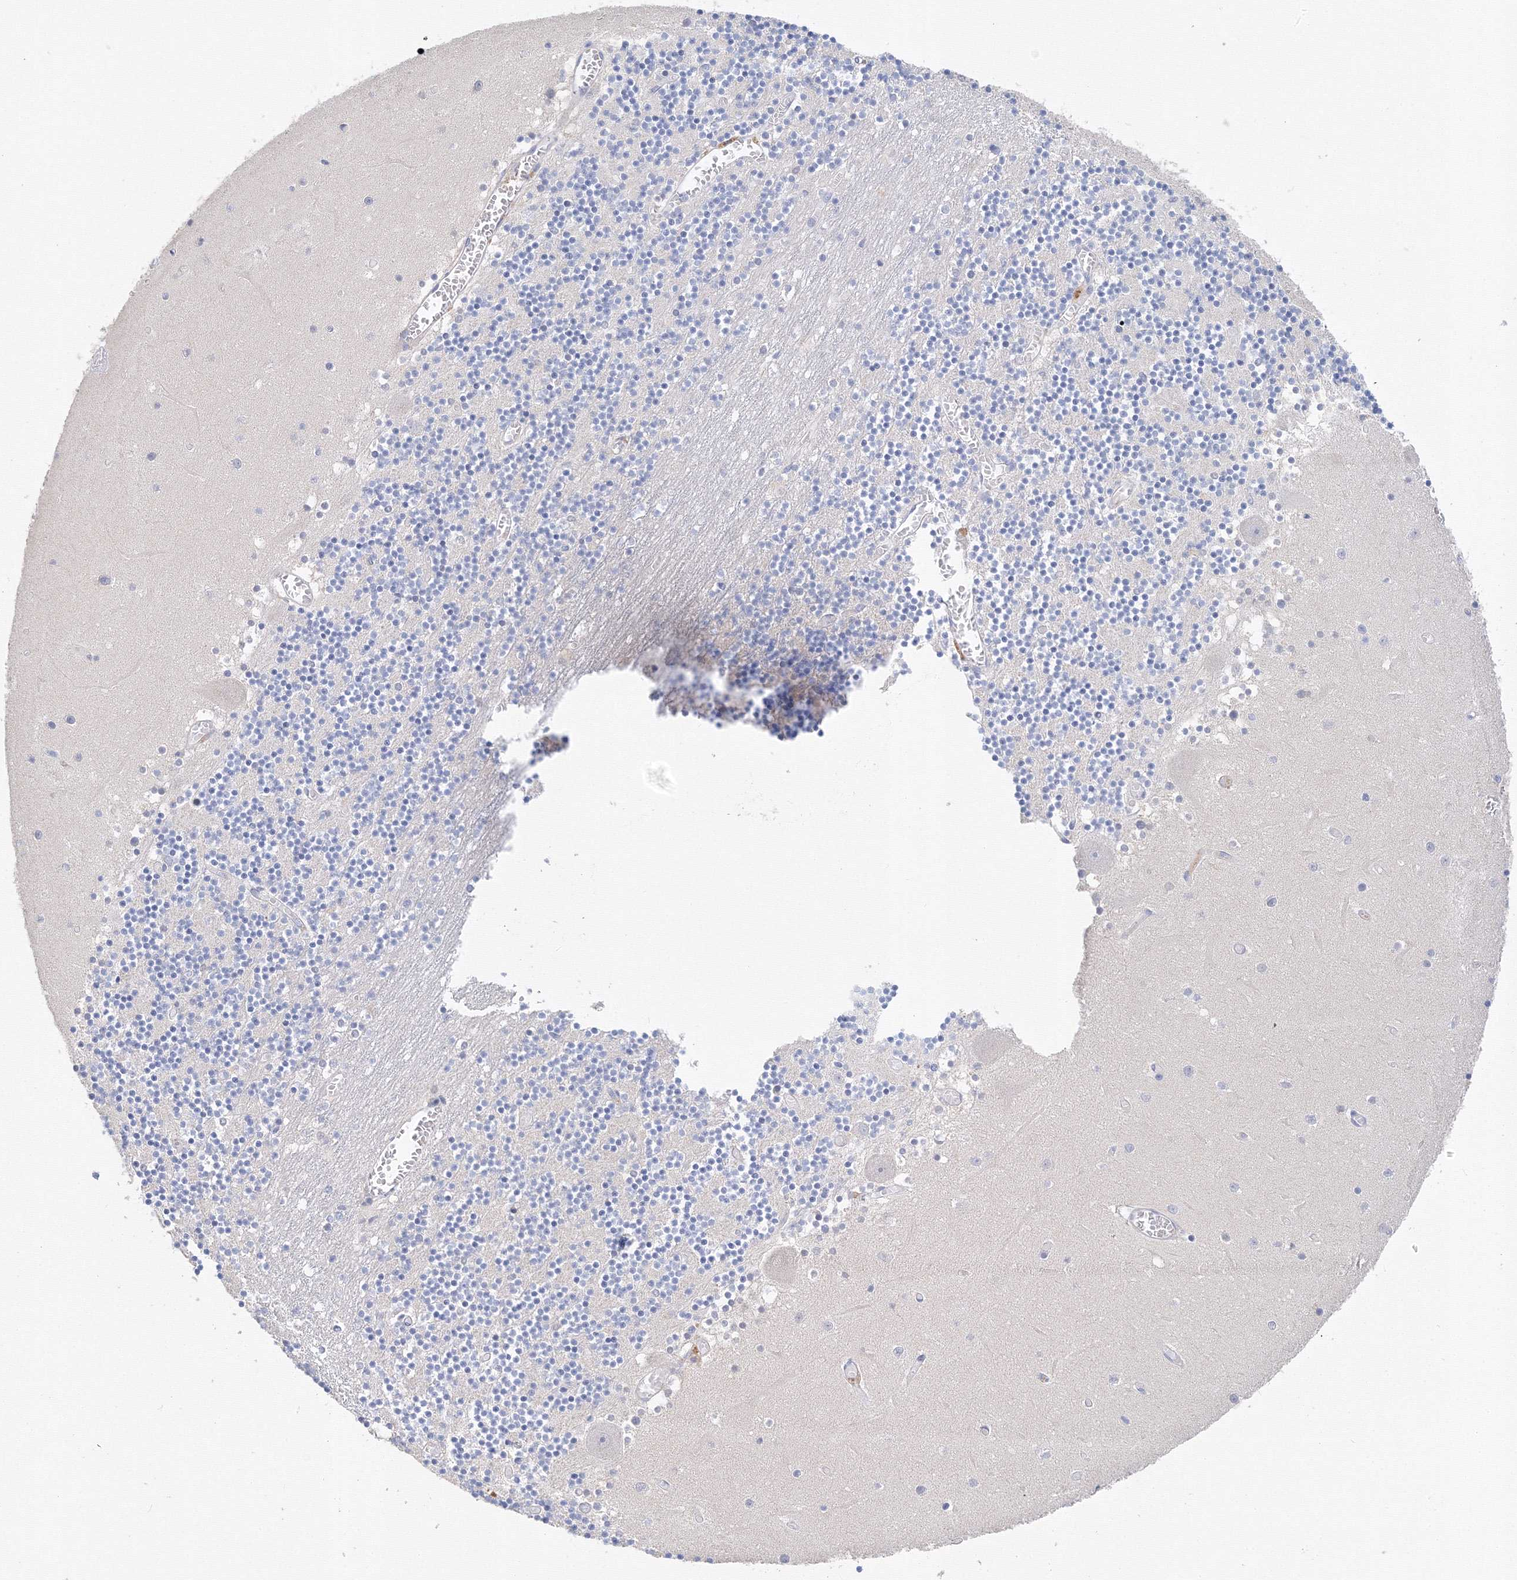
{"staining": {"intensity": "negative", "quantity": "none", "location": "none"}, "tissue": "cerebellum", "cell_type": "Cells in granular layer", "image_type": "normal", "snomed": [{"axis": "morphology", "description": "Normal tissue, NOS"}, {"axis": "topography", "description": "Cerebellum"}], "caption": "IHC micrograph of unremarkable cerebellum: cerebellum stained with DAB (3,3'-diaminobenzidine) reveals no significant protein positivity in cells in granular layer.", "gene": "DIS3L2", "patient": {"sex": "female", "age": 28}}